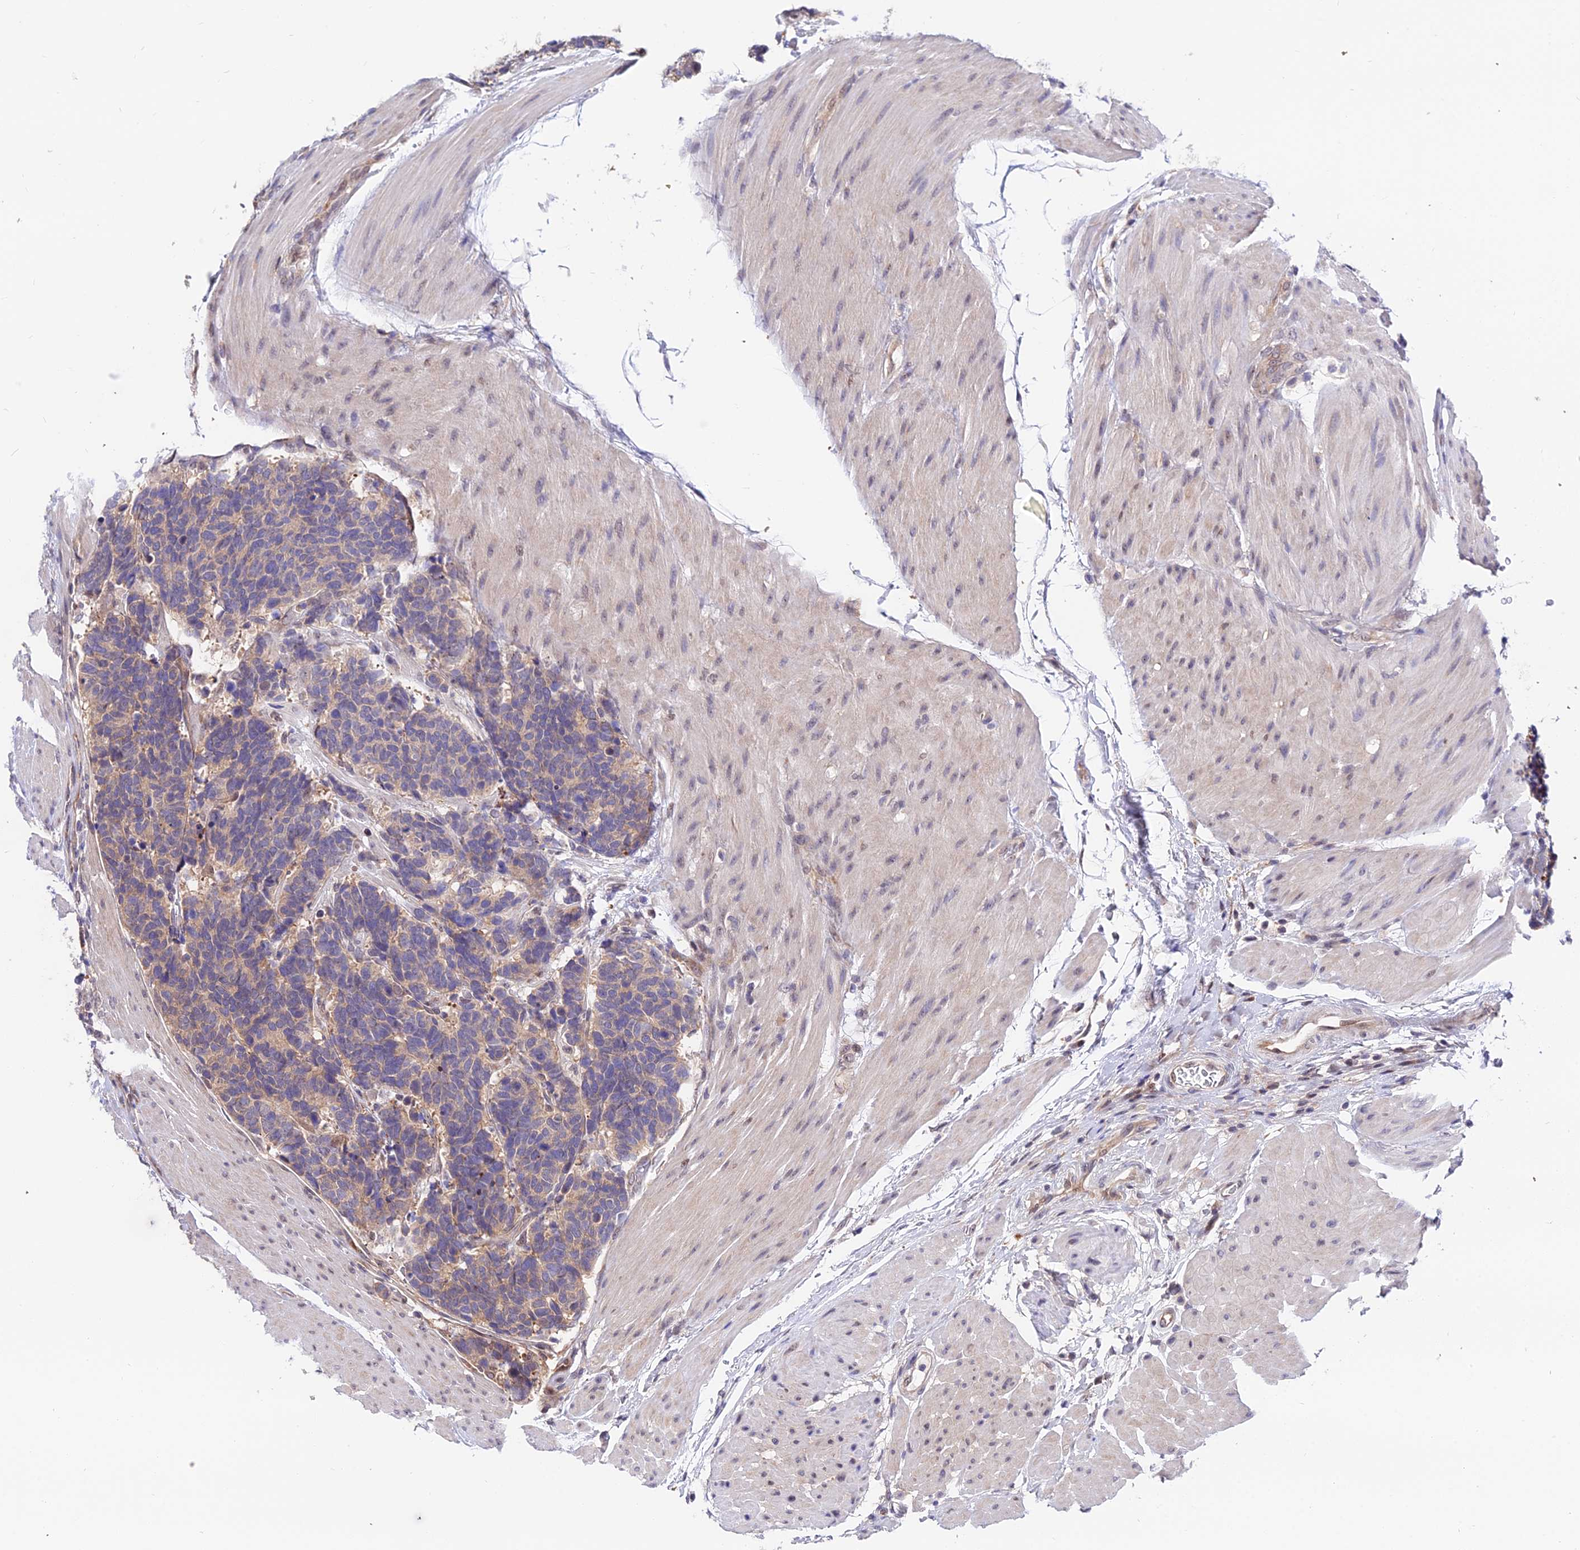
{"staining": {"intensity": "weak", "quantity": "25%-75%", "location": "cytoplasmic/membranous"}, "tissue": "carcinoid", "cell_type": "Tumor cells", "image_type": "cancer", "snomed": [{"axis": "morphology", "description": "Carcinoma, NOS"}, {"axis": "morphology", "description": "Carcinoid, malignant, NOS"}, {"axis": "topography", "description": "Urinary bladder"}], "caption": "Immunohistochemistry micrograph of neoplastic tissue: human malignant carcinoid stained using immunohistochemistry reveals low levels of weak protein expression localized specifically in the cytoplasmic/membranous of tumor cells, appearing as a cytoplasmic/membranous brown color.", "gene": "INPP4A", "patient": {"sex": "male", "age": 57}}